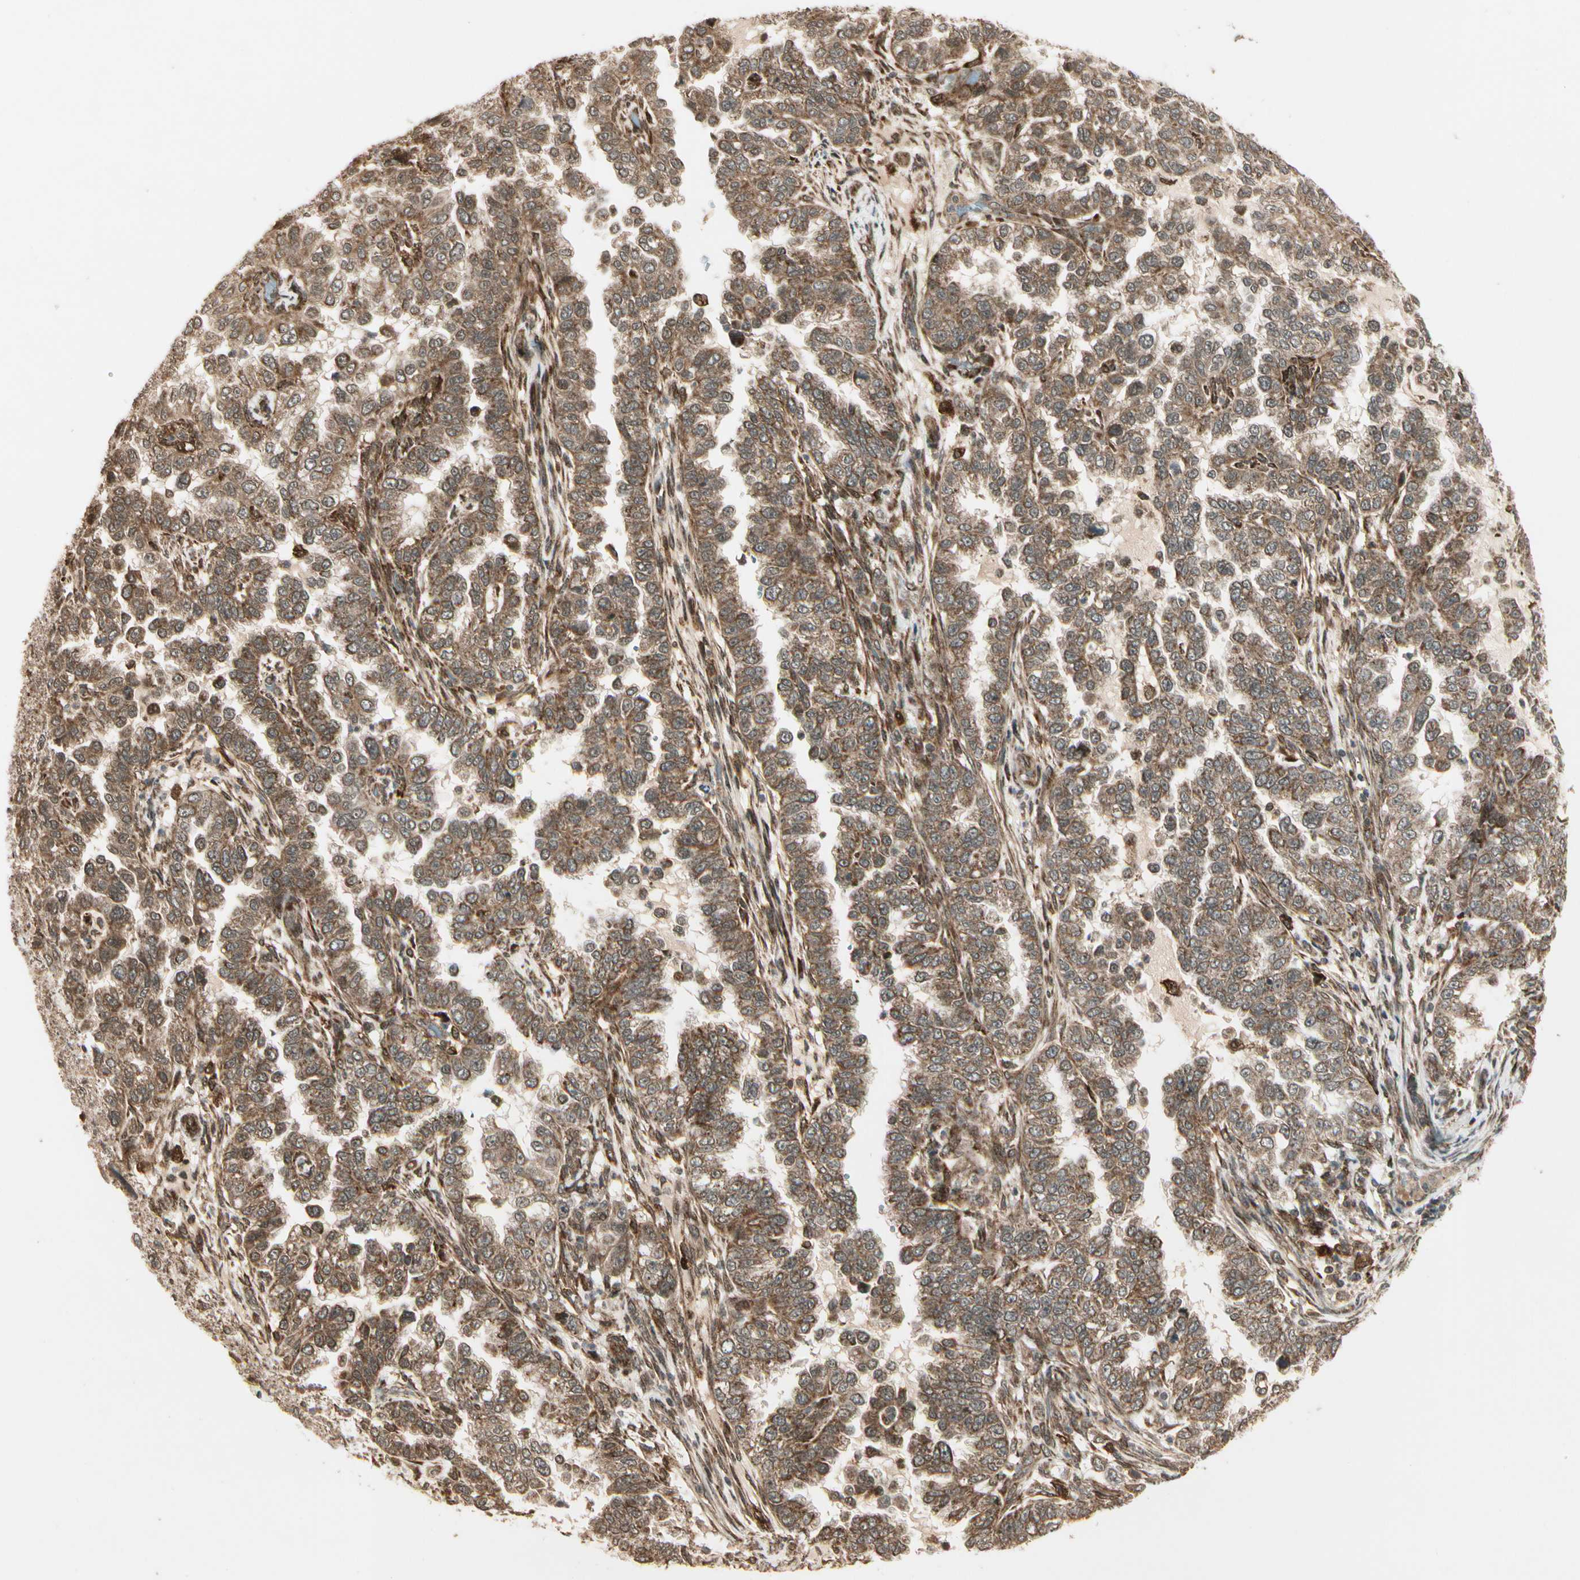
{"staining": {"intensity": "moderate", "quantity": ">75%", "location": "cytoplasmic/membranous"}, "tissue": "endometrial cancer", "cell_type": "Tumor cells", "image_type": "cancer", "snomed": [{"axis": "morphology", "description": "Adenocarcinoma, NOS"}, {"axis": "topography", "description": "Endometrium"}], "caption": "A histopathology image of endometrial cancer (adenocarcinoma) stained for a protein displays moderate cytoplasmic/membranous brown staining in tumor cells.", "gene": "GLUL", "patient": {"sex": "female", "age": 85}}